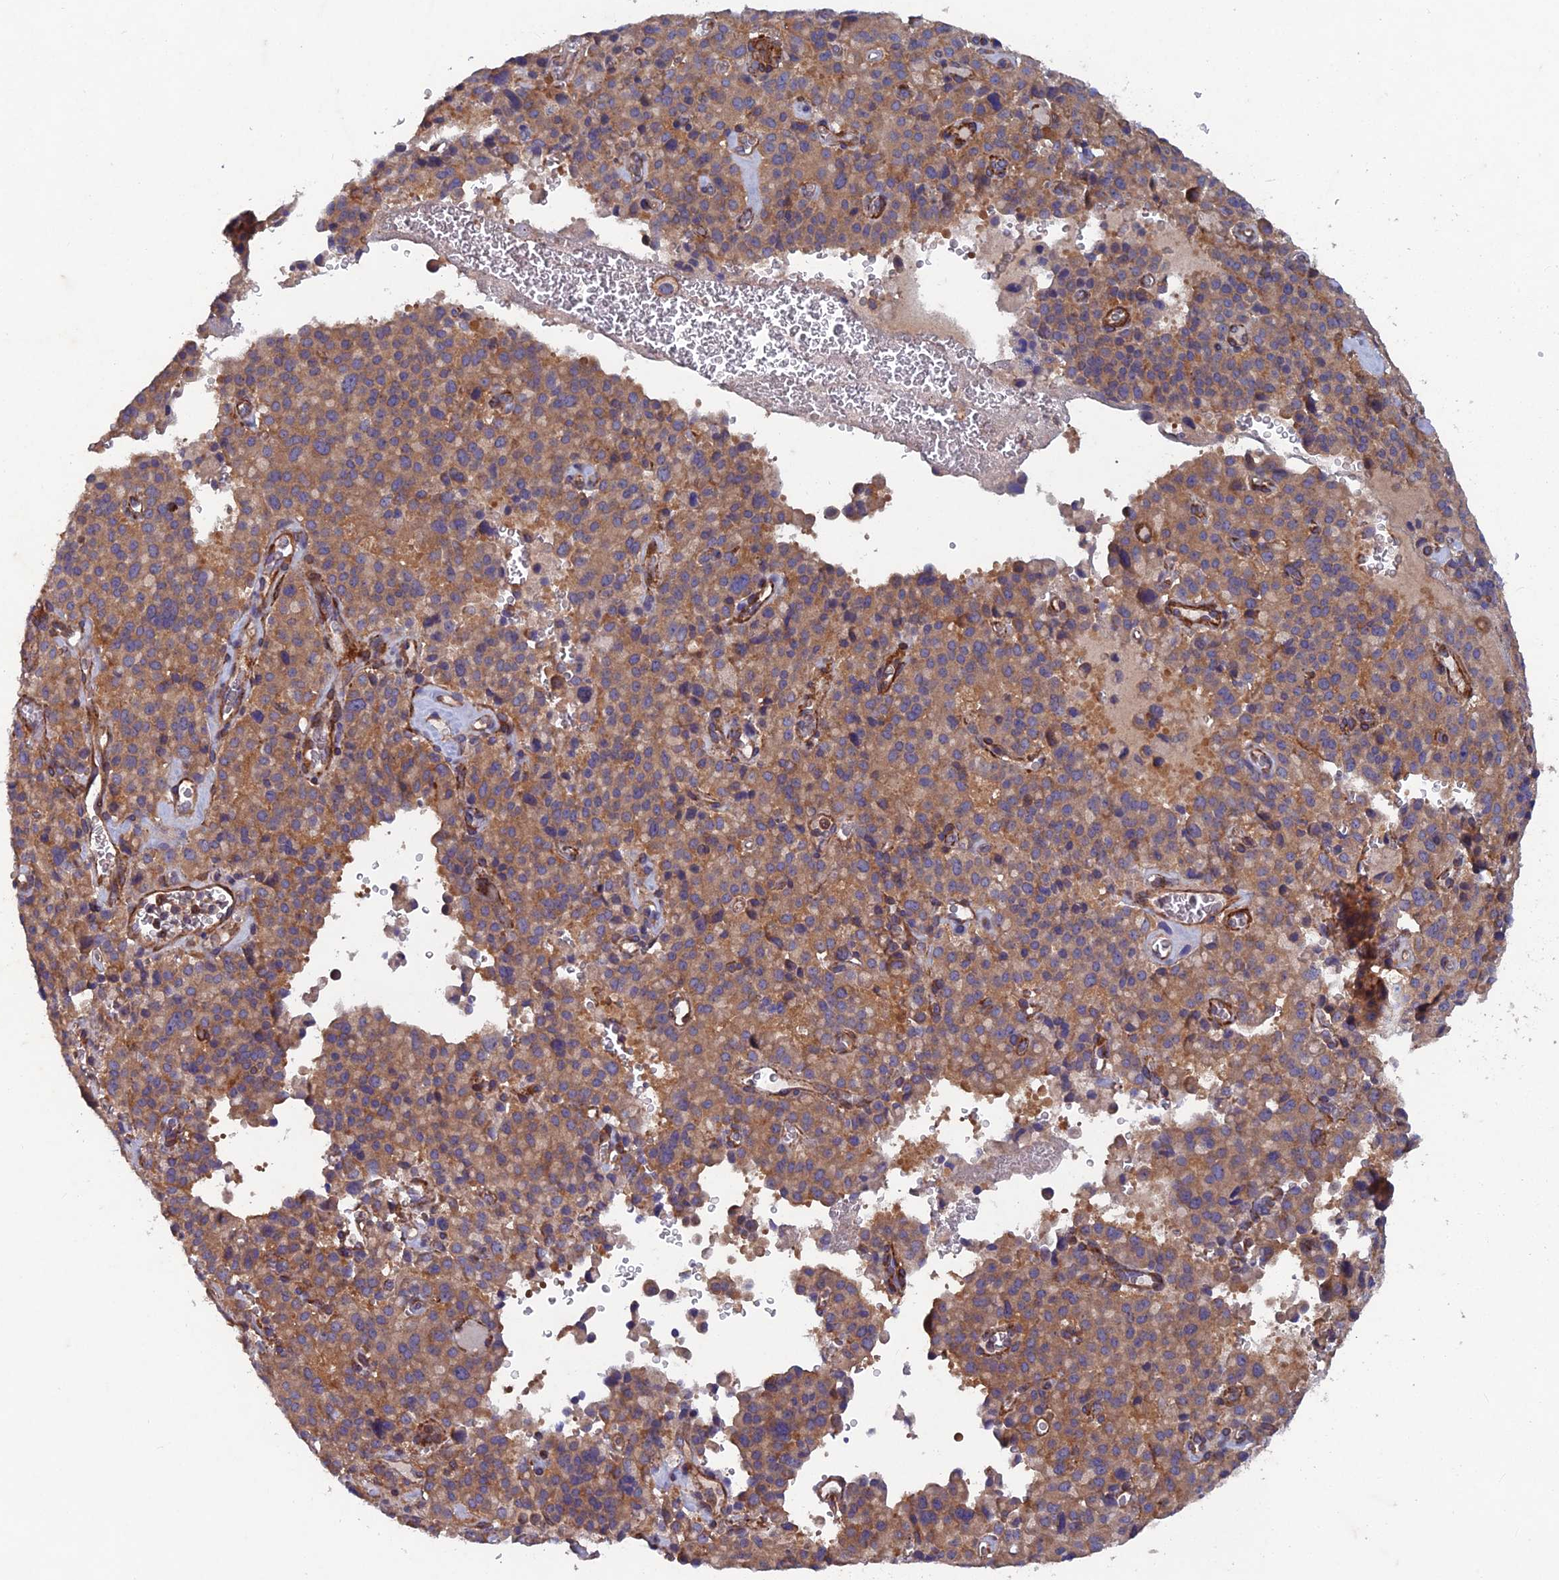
{"staining": {"intensity": "moderate", "quantity": ">75%", "location": "cytoplasmic/membranous"}, "tissue": "pancreatic cancer", "cell_type": "Tumor cells", "image_type": "cancer", "snomed": [{"axis": "morphology", "description": "Adenocarcinoma, NOS"}, {"axis": "topography", "description": "Pancreas"}], "caption": "Human adenocarcinoma (pancreatic) stained with a brown dye exhibits moderate cytoplasmic/membranous positive positivity in approximately >75% of tumor cells.", "gene": "NCAPG", "patient": {"sex": "male", "age": 65}}